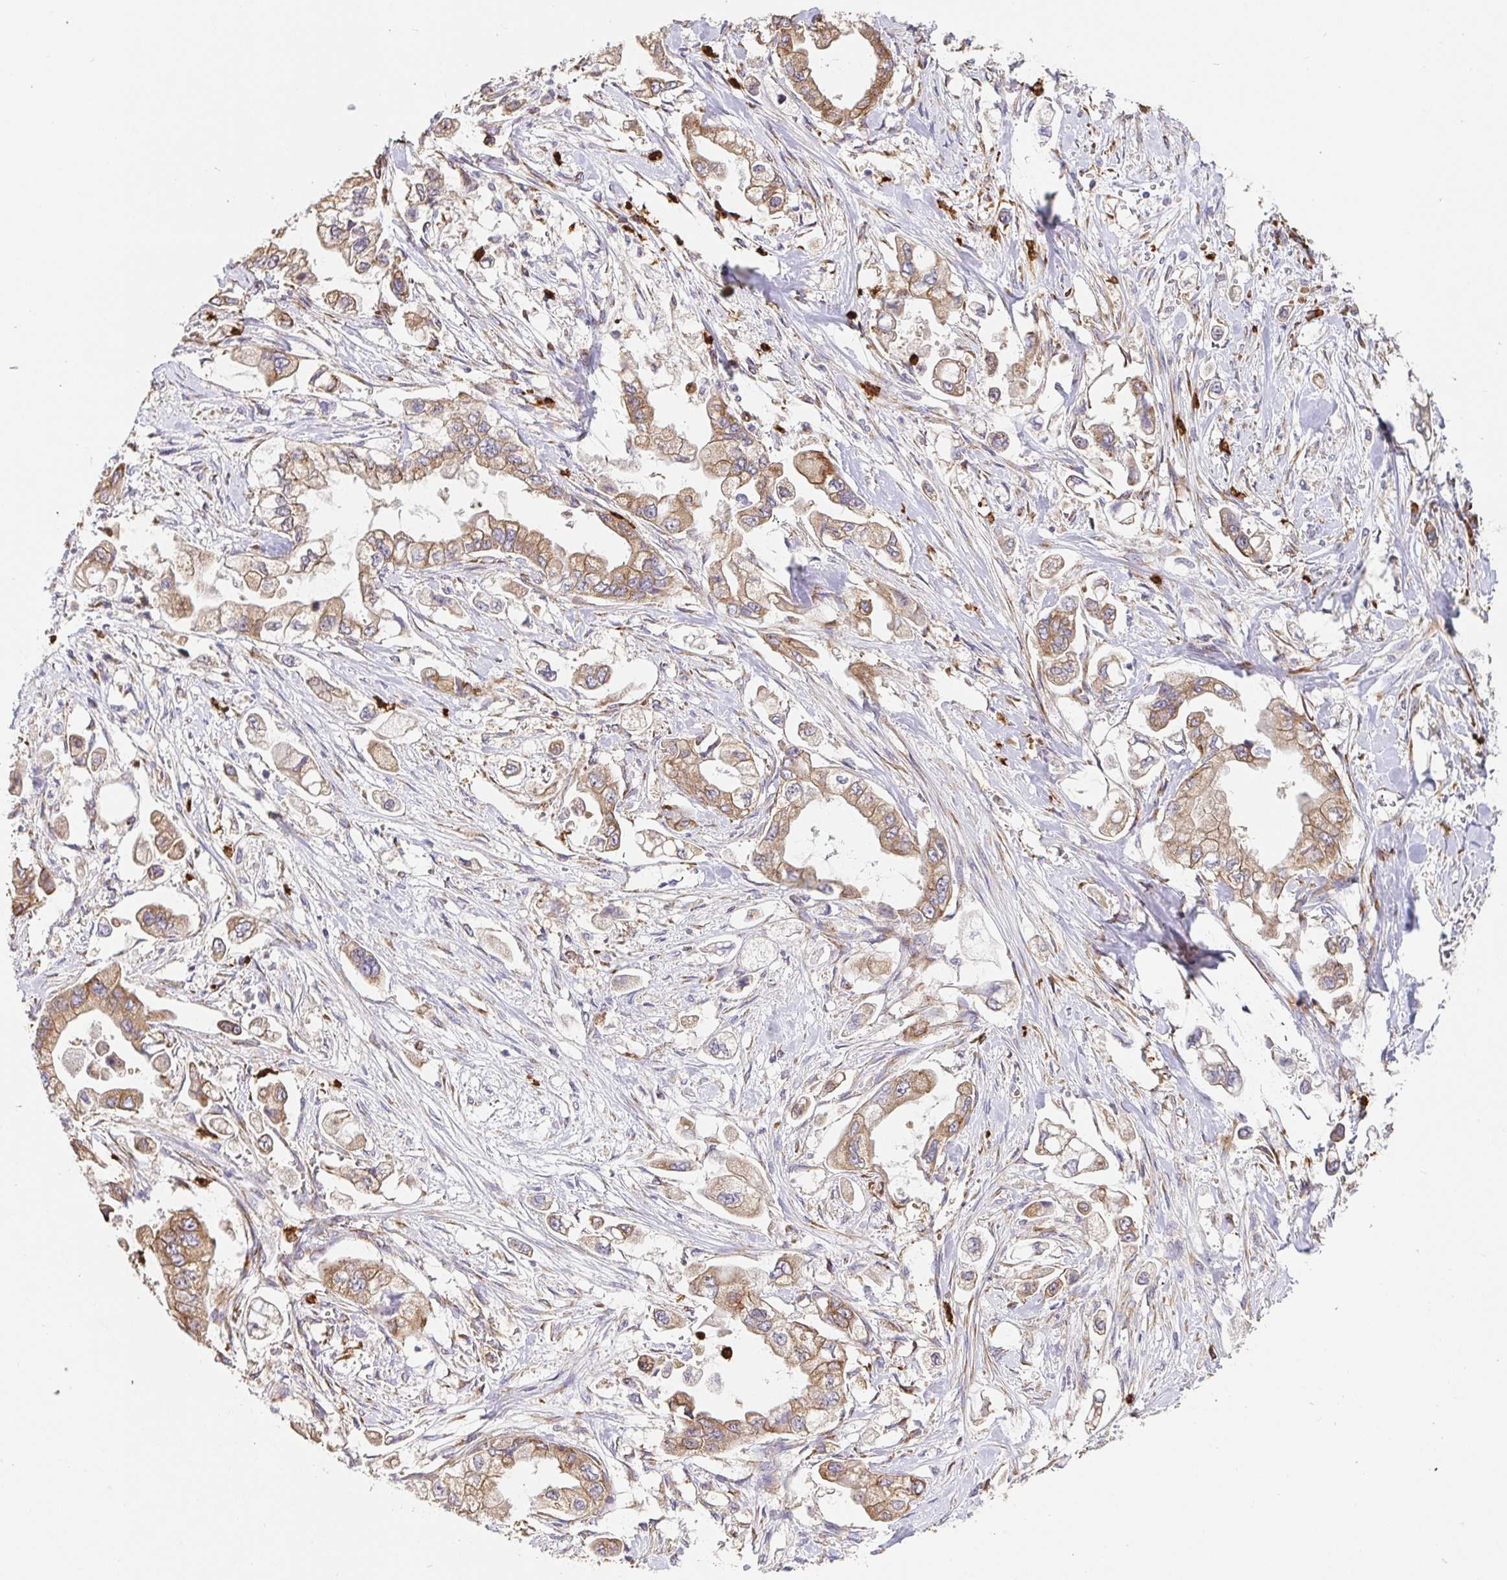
{"staining": {"intensity": "moderate", "quantity": ">75%", "location": "cytoplasmic/membranous"}, "tissue": "stomach cancer", "cell_type": "Tumor cells", "image_type": "cancer", "snomed": [{"axis": "morphology", "description": "Adenocarcinoma, NOS"}, {"axis": "topography", "description": "Stomach"}], "caption": "Adenocarcinoma (stomach) stained with a protein marker reveals moderate staining in tumor cells.", "gene": "PDPK1", "patient": {"sex": "male", "age": 62}}